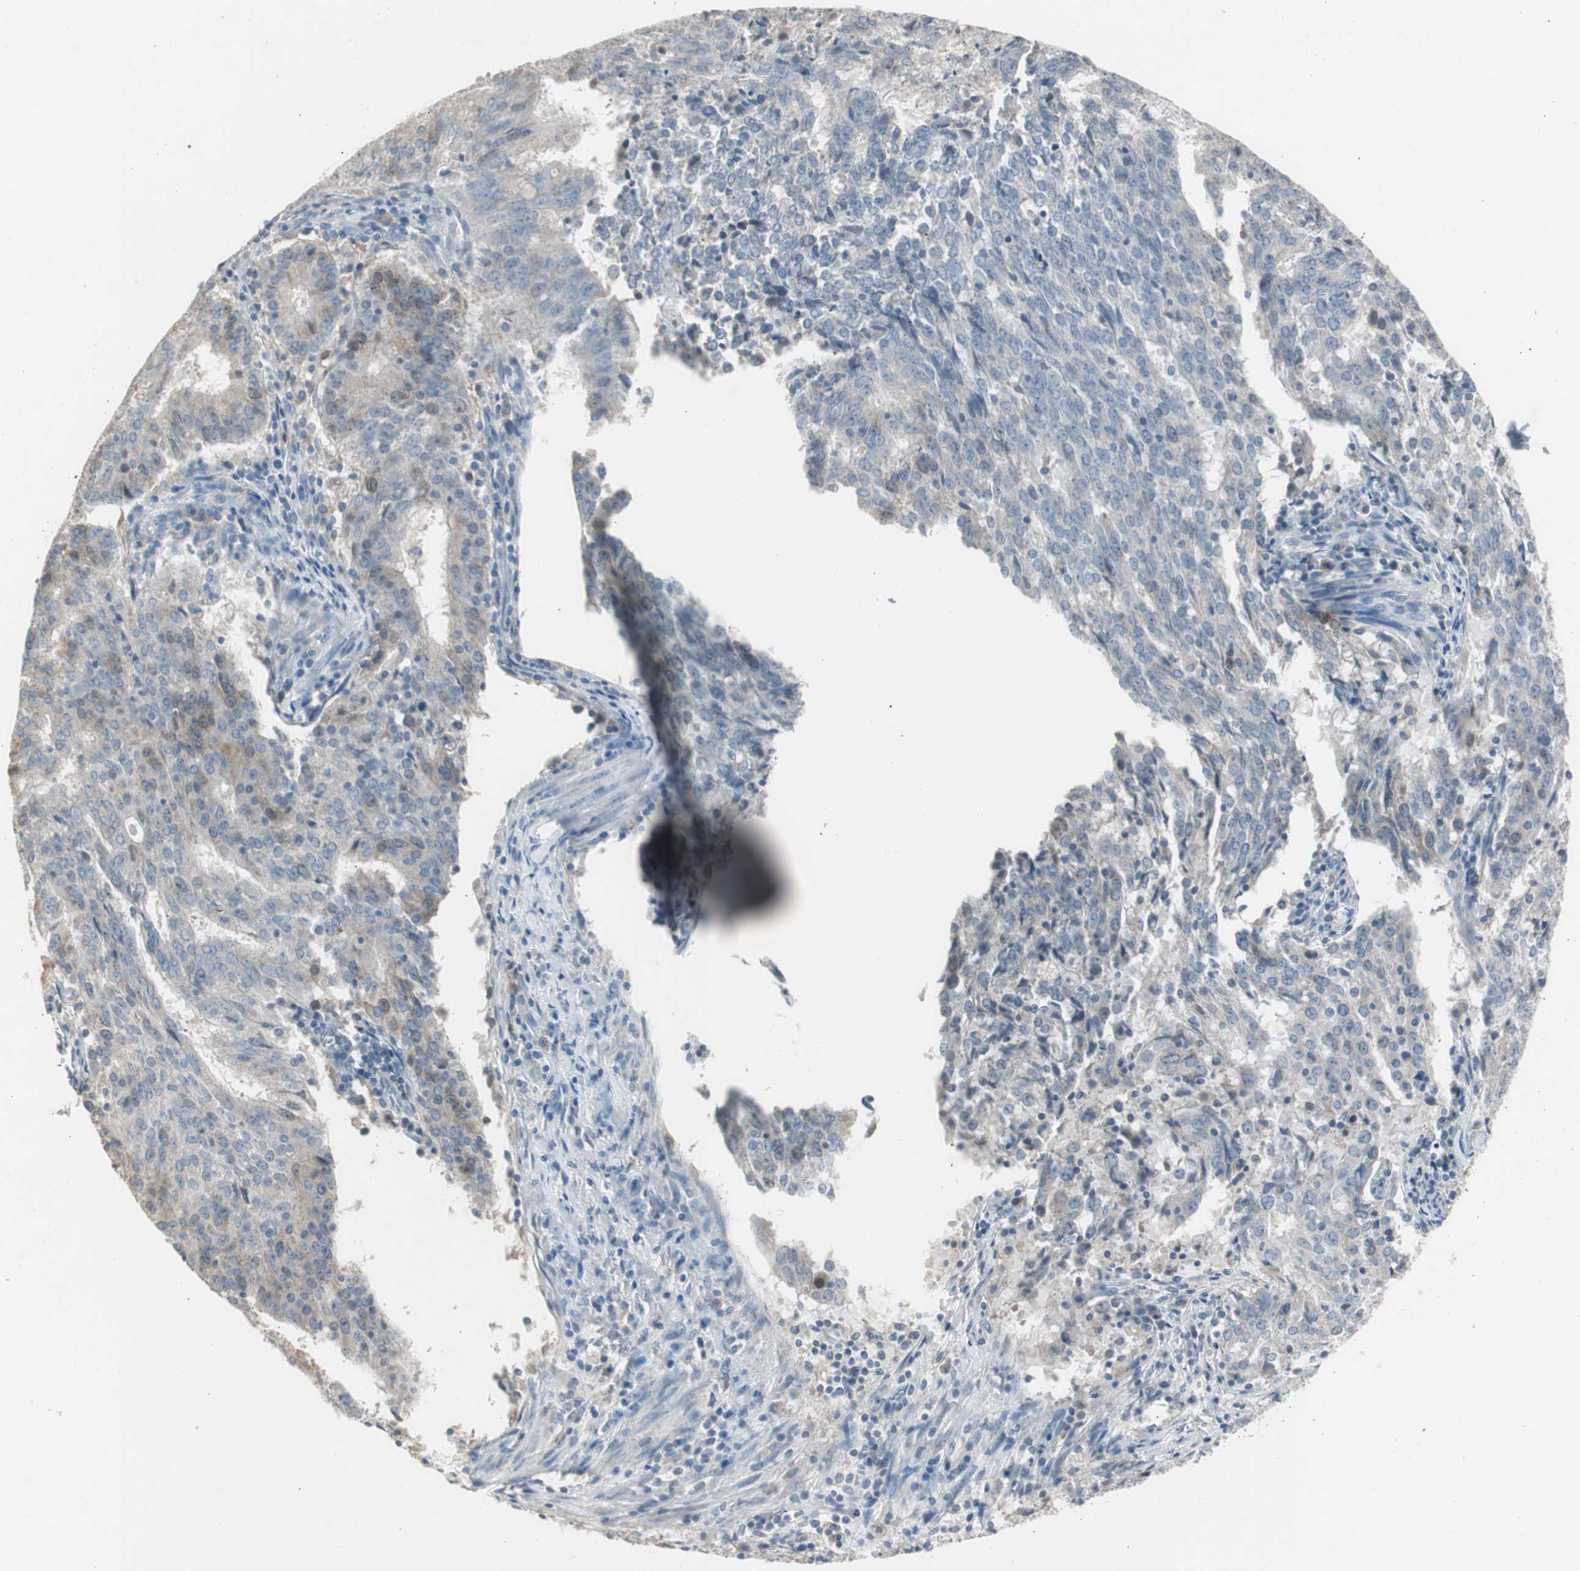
{"staining": {"intensity": "weak", "quantity": "25%-75%", "location": "cytoplasmic/membranous"}, "tissue": "cervical cancer", "cell_type": "Tumor cells", "image_type": "cancer", "snomed": [{"axis": "morphology", "description": "Adenocarcinoma, NOS"}, {"axis": "topography", "description": "Cervix"}], "caption": "Cervical adenocarcinoma was stained to show a protein in brown. There is low levels of weak cytoplasmic/membranous expression in about 25%-75% of tumor cells.", "gene": "TK1", "patient": {"sex": "female", "age": 44}}